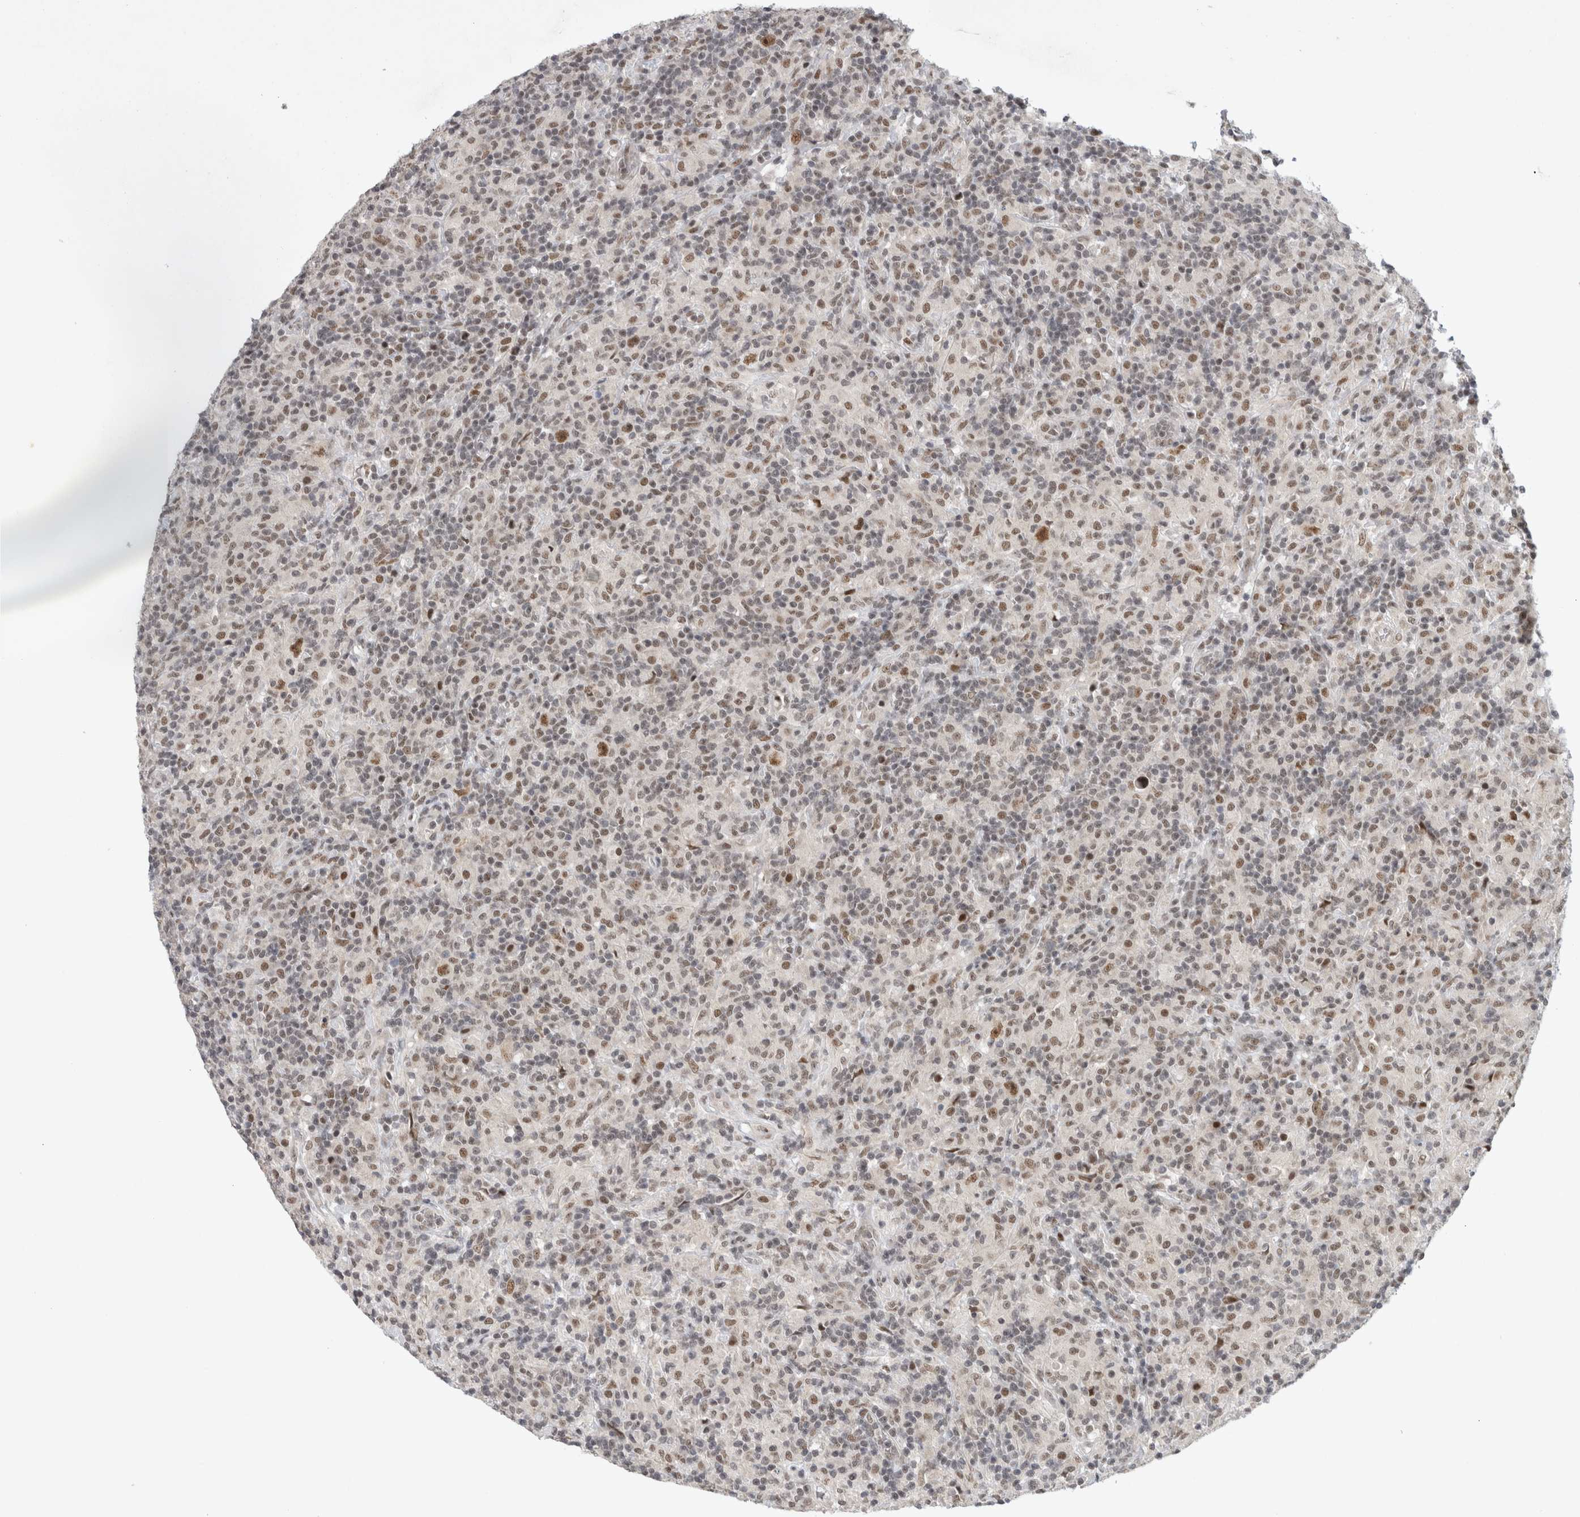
{"staining": {"intensity": "moderate", "quantity": ">75%", "location": "nuclear"}, "tissue": "lymphoma", "cell_type": "Tumor cells", "image_type": "cancer", "snomed": [{"axis": "morphology", "description": "Hodgkin's disease, NOS"}, {"axis": "topography", "description": "Lymph node"}], "caption": "Hodgkin's disease stained with immunohistochemistry demonstrates moderate nuclear positivity in approximately >75% of tumor cells.", "gene": "HESX1", "patient": {"sex": "male", "age": 70}}